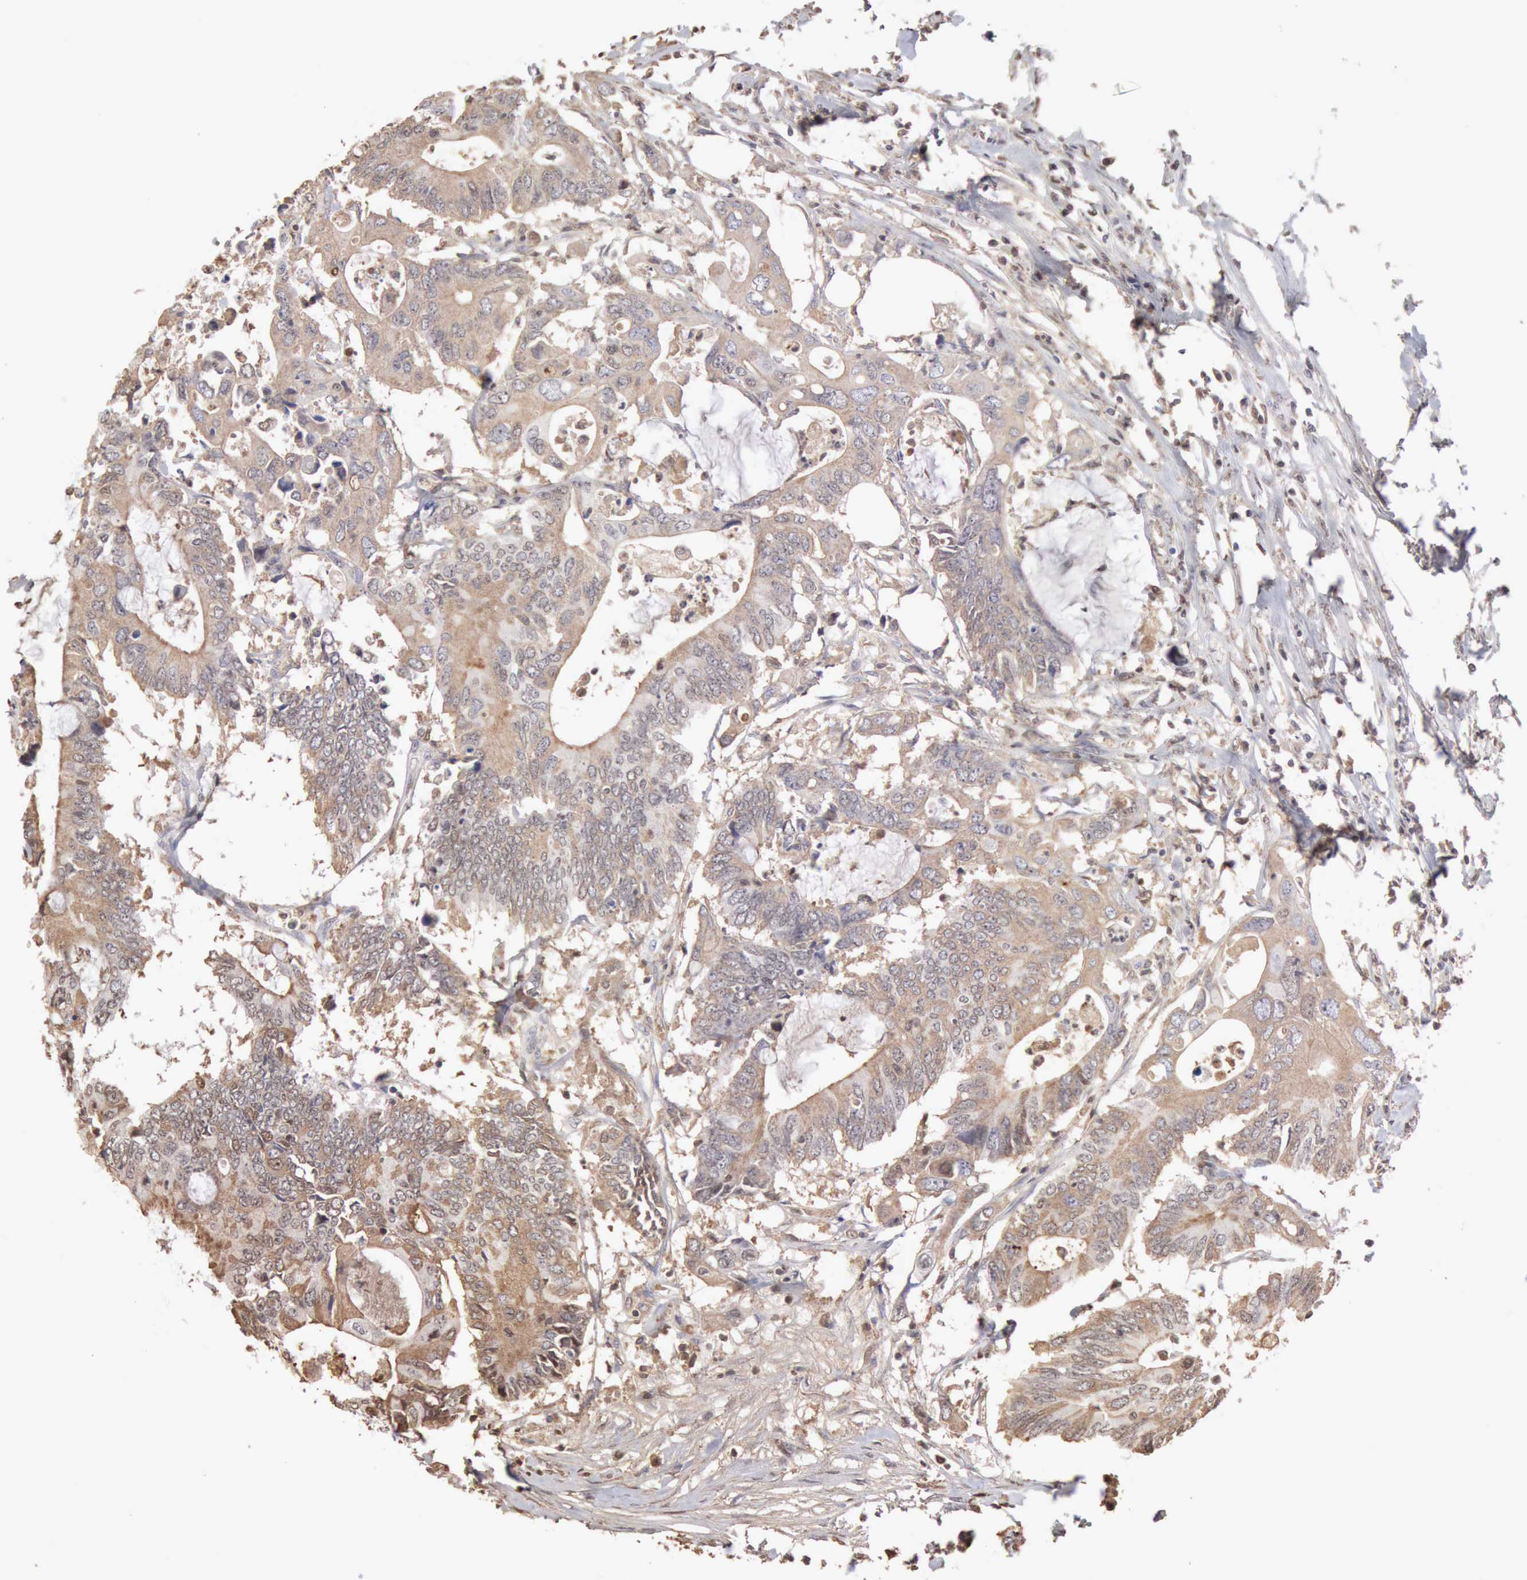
{"staining": {"intensity": "weak", "quantity": ">75%", "location": "cytoplasmic/membranous"}, "tissue": "colorectal cancer", "cell_type": "Tumor cells", "image_type": "cancer", "snomed": [{"axis": "morphology", "description": "Adenocarcinoma, NOS"}, {"axis": "topography", "description": "Colon"}], "caption": "A high-resolution image shows IHC staining of colorectal cancer, which demonstrates weak cytoplasmic/membranous staining in about >75% of tumor cells.", "gene": "SERPINA1", "patient": {"sex": "male", "age": 71}}